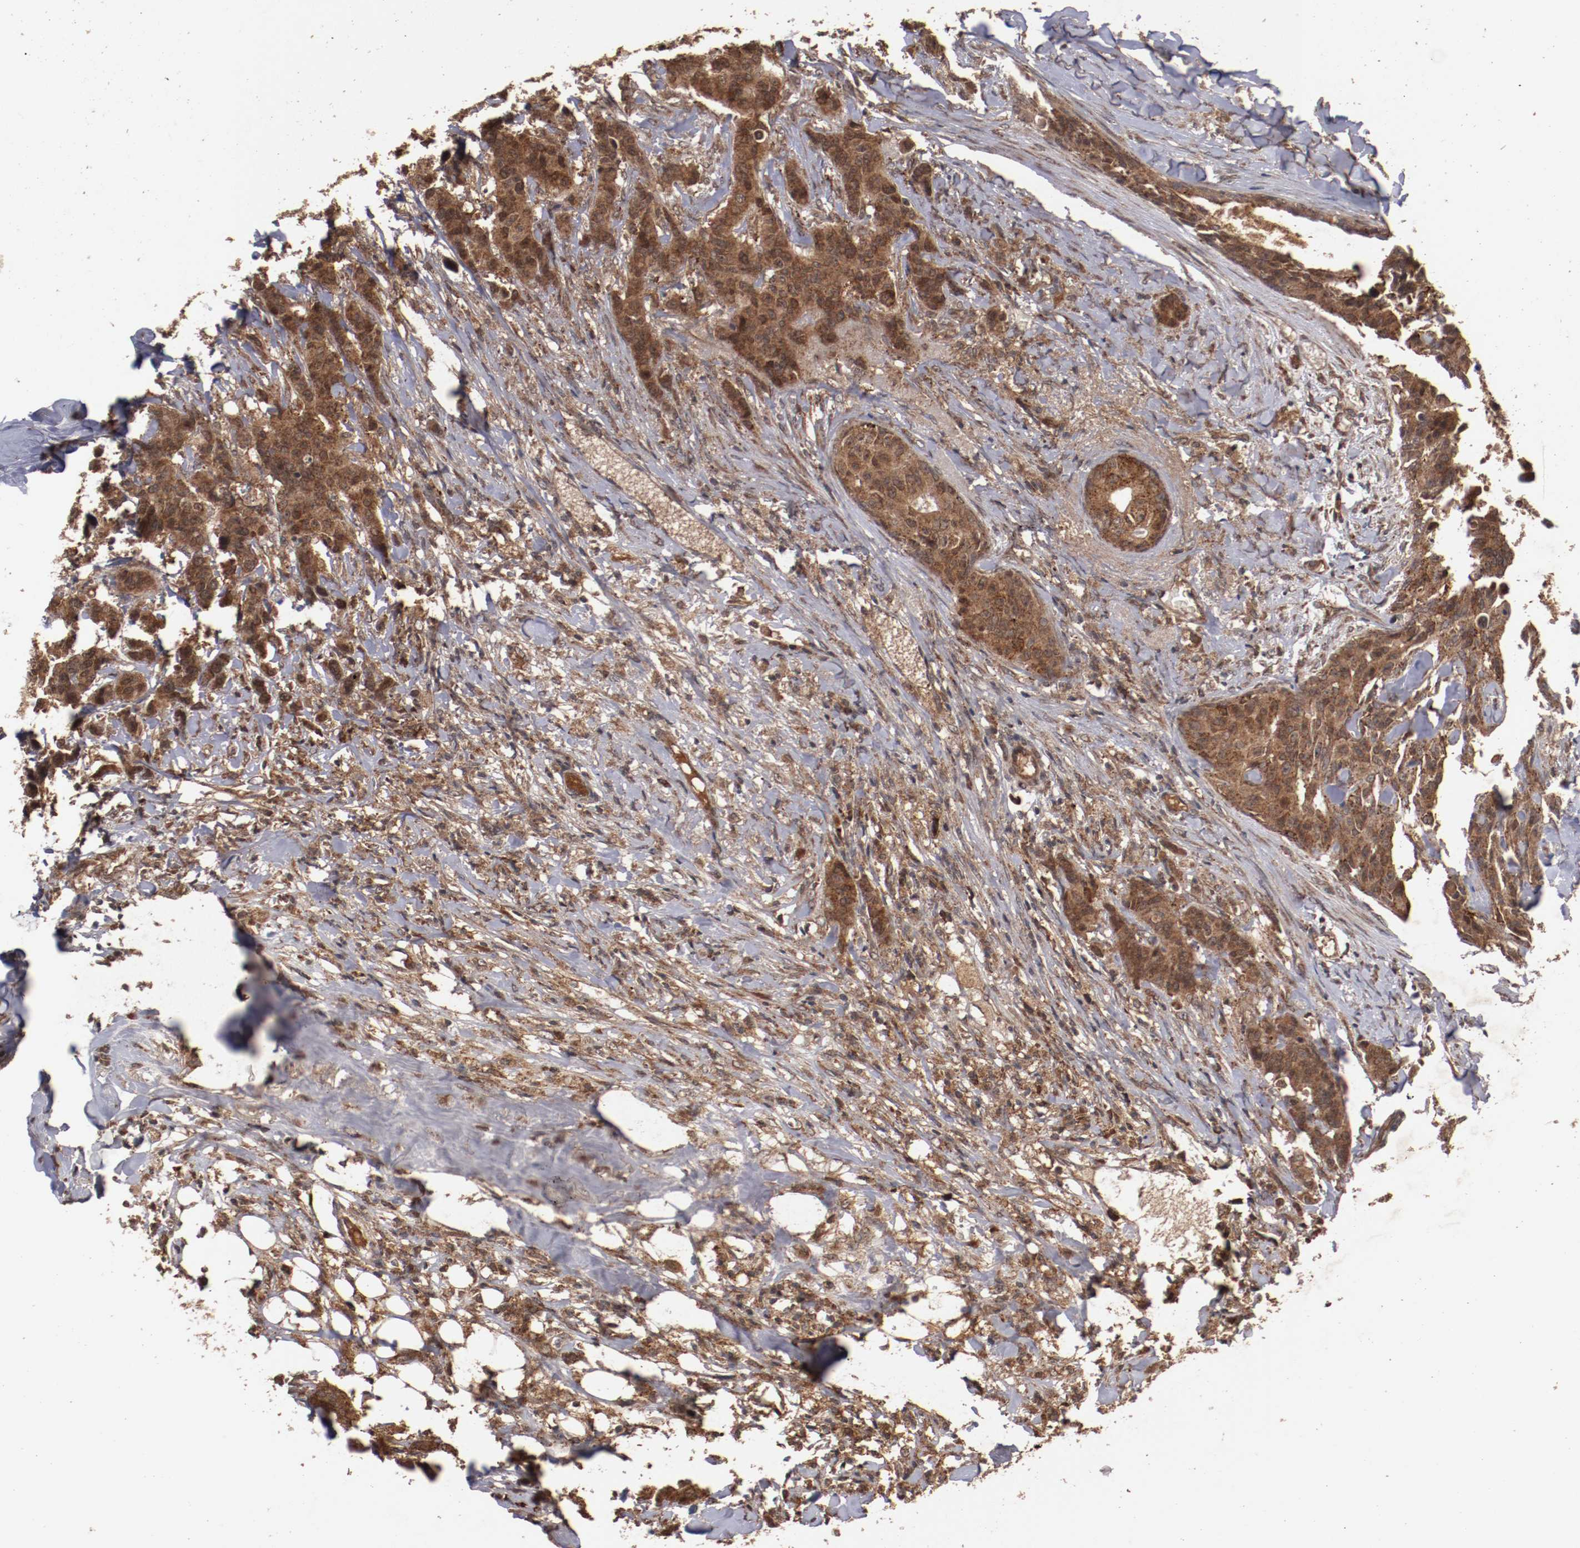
{"staining": {"intensity": "strong", "quantity": ">75%", "location": "cytoplasmic/membranous"}, "tissue": "breast cancer", "cell_type": "Tumor cells", "image_type": "cancer", "snomed": [{"axis": "morphology", "description": "Duct carcinoma"}, {"axis": "topography", "description": "Breast"}], "caption": "Immunohistochemistry of human breast cancer (invasive ductal carcinoma) displays high levels of strong cytoplasmic/membranous positivity in approximately >75% of tumor cells. (Brightfield microscopy of DAB IHC at high magnification).", "gene": "TENM1", "patient": {"sex": "female", "age": 40}}